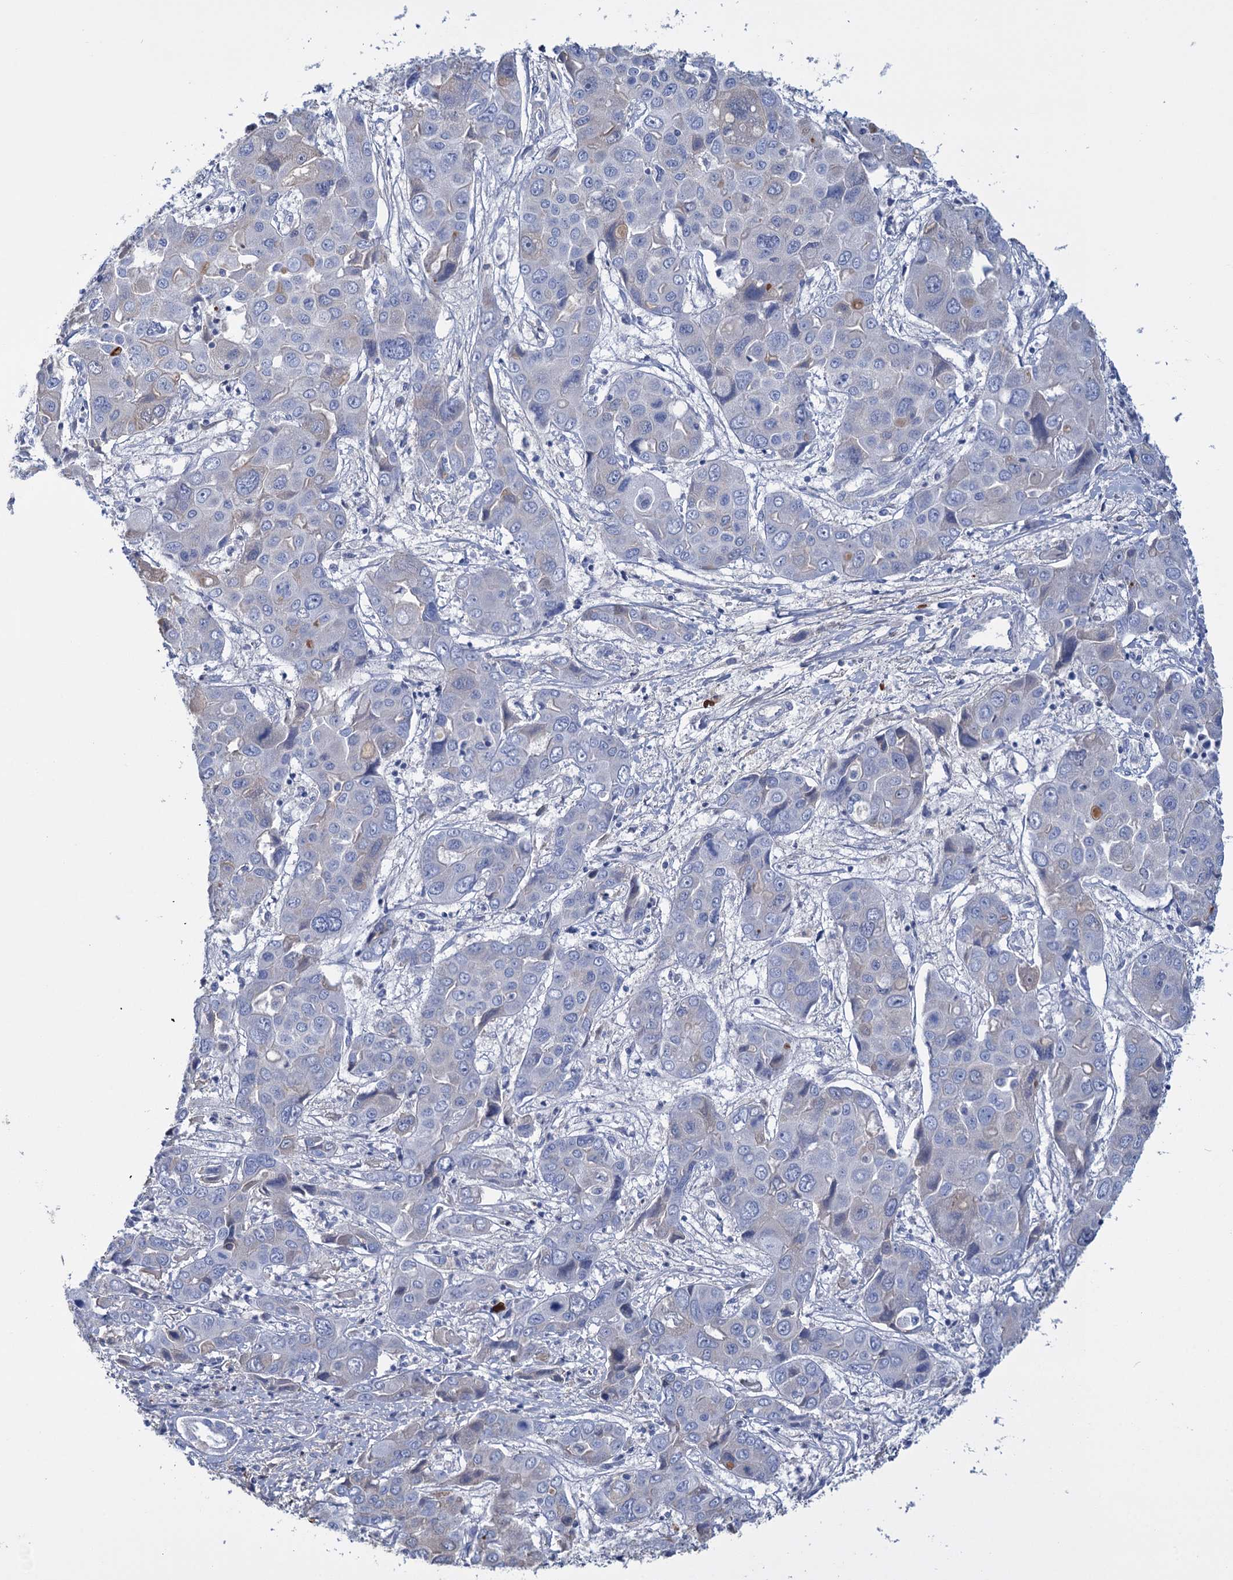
{"staining": {"intensity": "weak", "quantity": "<25%", "location": "cytoplasmic/membranous"}, "tissue": "liver cancer", "cell_type": "Tumor cells", "image_type": "cancer", "snomed": [{"axis": "morphology", "description": "Cholangiocarcinoma"}, {"axis": "topography", "description": "Liver"}], "caption": "The micrograph shows no staining of tumor cells in liver cancer.", "gene": "FBXW12", "patient": {"sex": "male", "age": 67}}